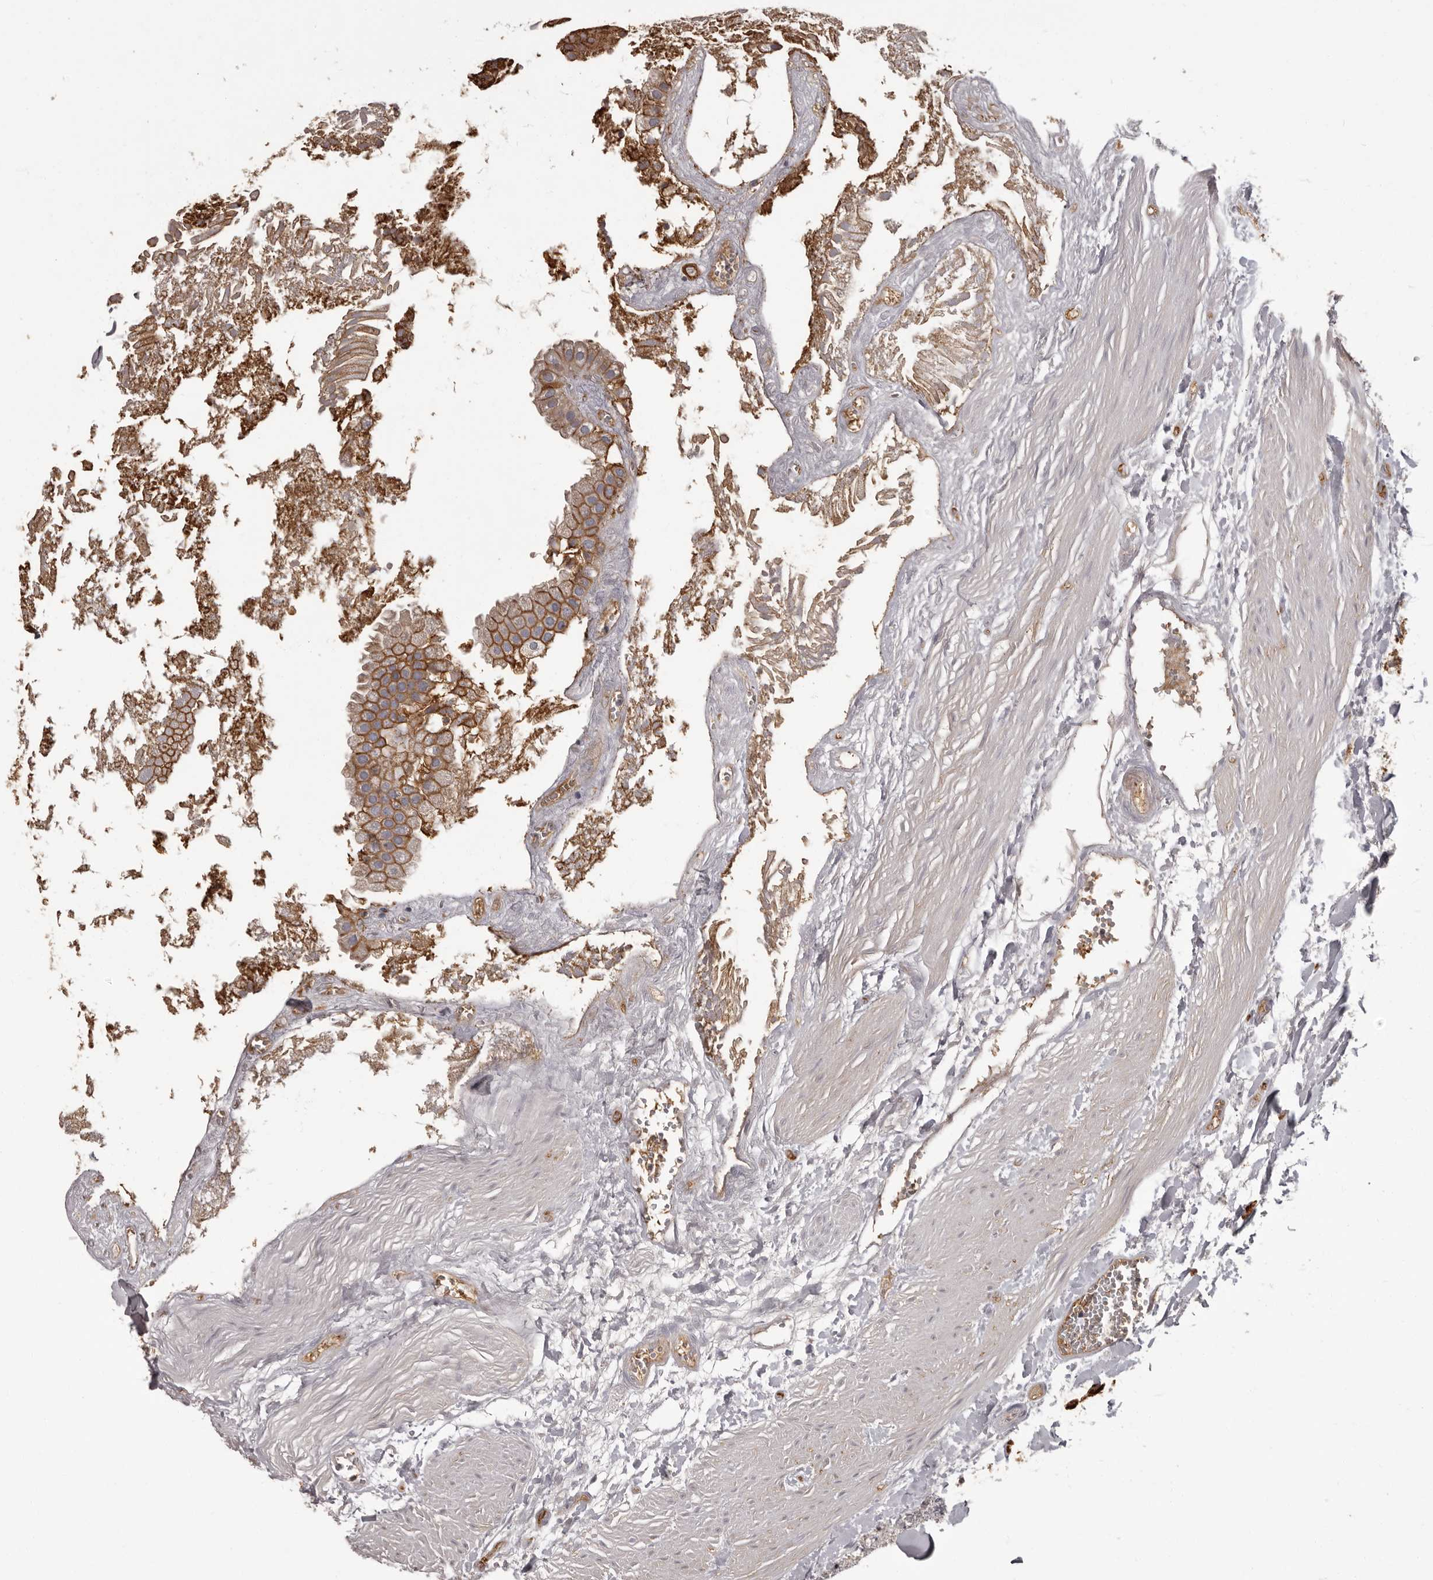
{"staining": {"intensity": "moderate", "quantity": ">75%", "location": "cytoplasmic/membranous"}, "tissue": "gallbladder", "cell_type": "Glandular cells", "image_type": "normal", "snomed": [{"axis": "morphology", "description": "Normal tissue, NOS"}, {"axis": "topography", "description": "Gallbladder"}], "caption": "Immunohistochemistry (IHC) of normal human gallbladder exhibits medium levels of moderate cytoplasmic/membranous expression in about >75% of glandular cells.", "gene": "GPR78", "patient": {"sex": "male", "age": 55}}